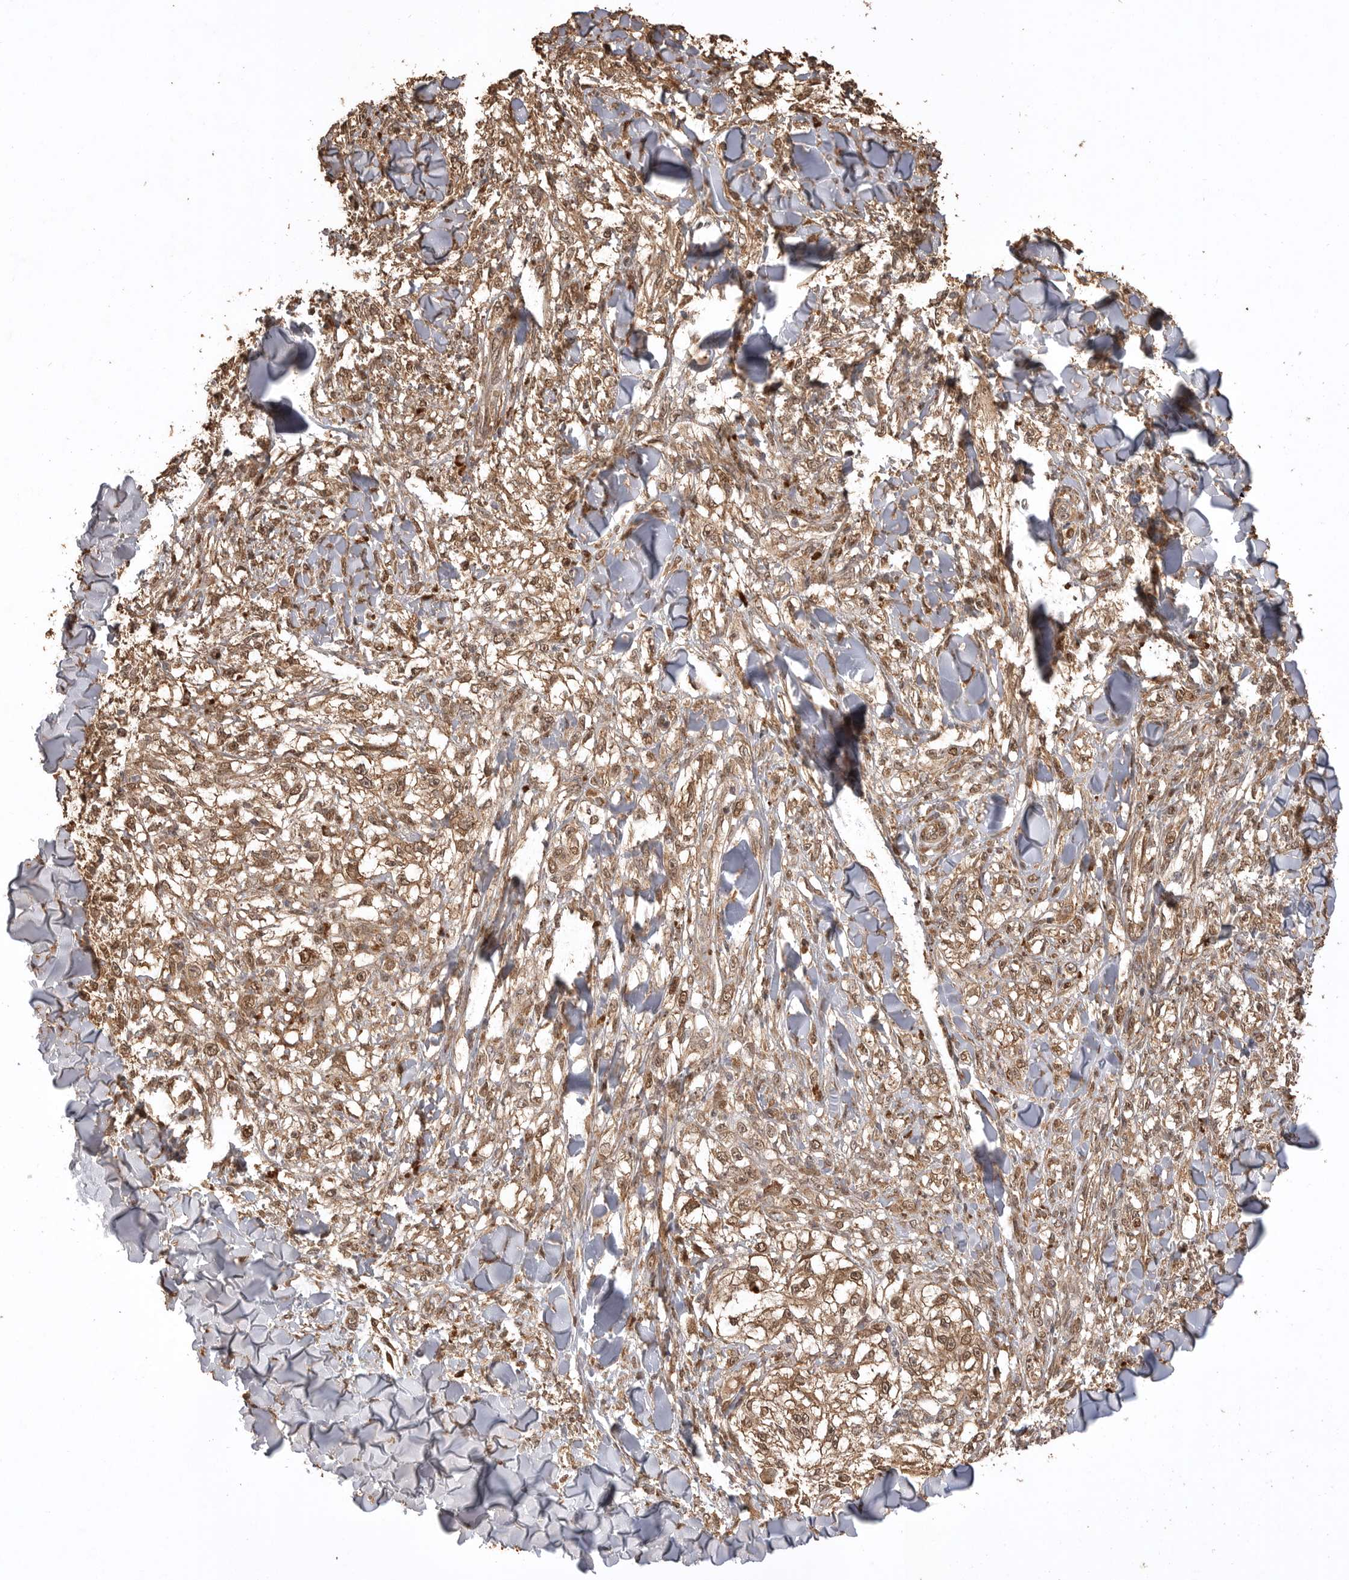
{"staining": {"intensity": "moderate", "quantity": ">75%", "location": "cytoplasmic/membranous,nuclear"}, "tissue": "melanoma", "cell_type": "Tumor cells", "image_type": "cancer", "snomed": [{"axis": "morphology", "description": "Malignant melanoma, NOS"}, {"axis": "topography", "description": "Skin of head"}], "caption": "Moderate cytoplasmic/membranous and nuclear expression is identified in about >75% of tumor cells in melanoma.", "gene": "BOC", "patient": {"sex": "male", "age": 83}}